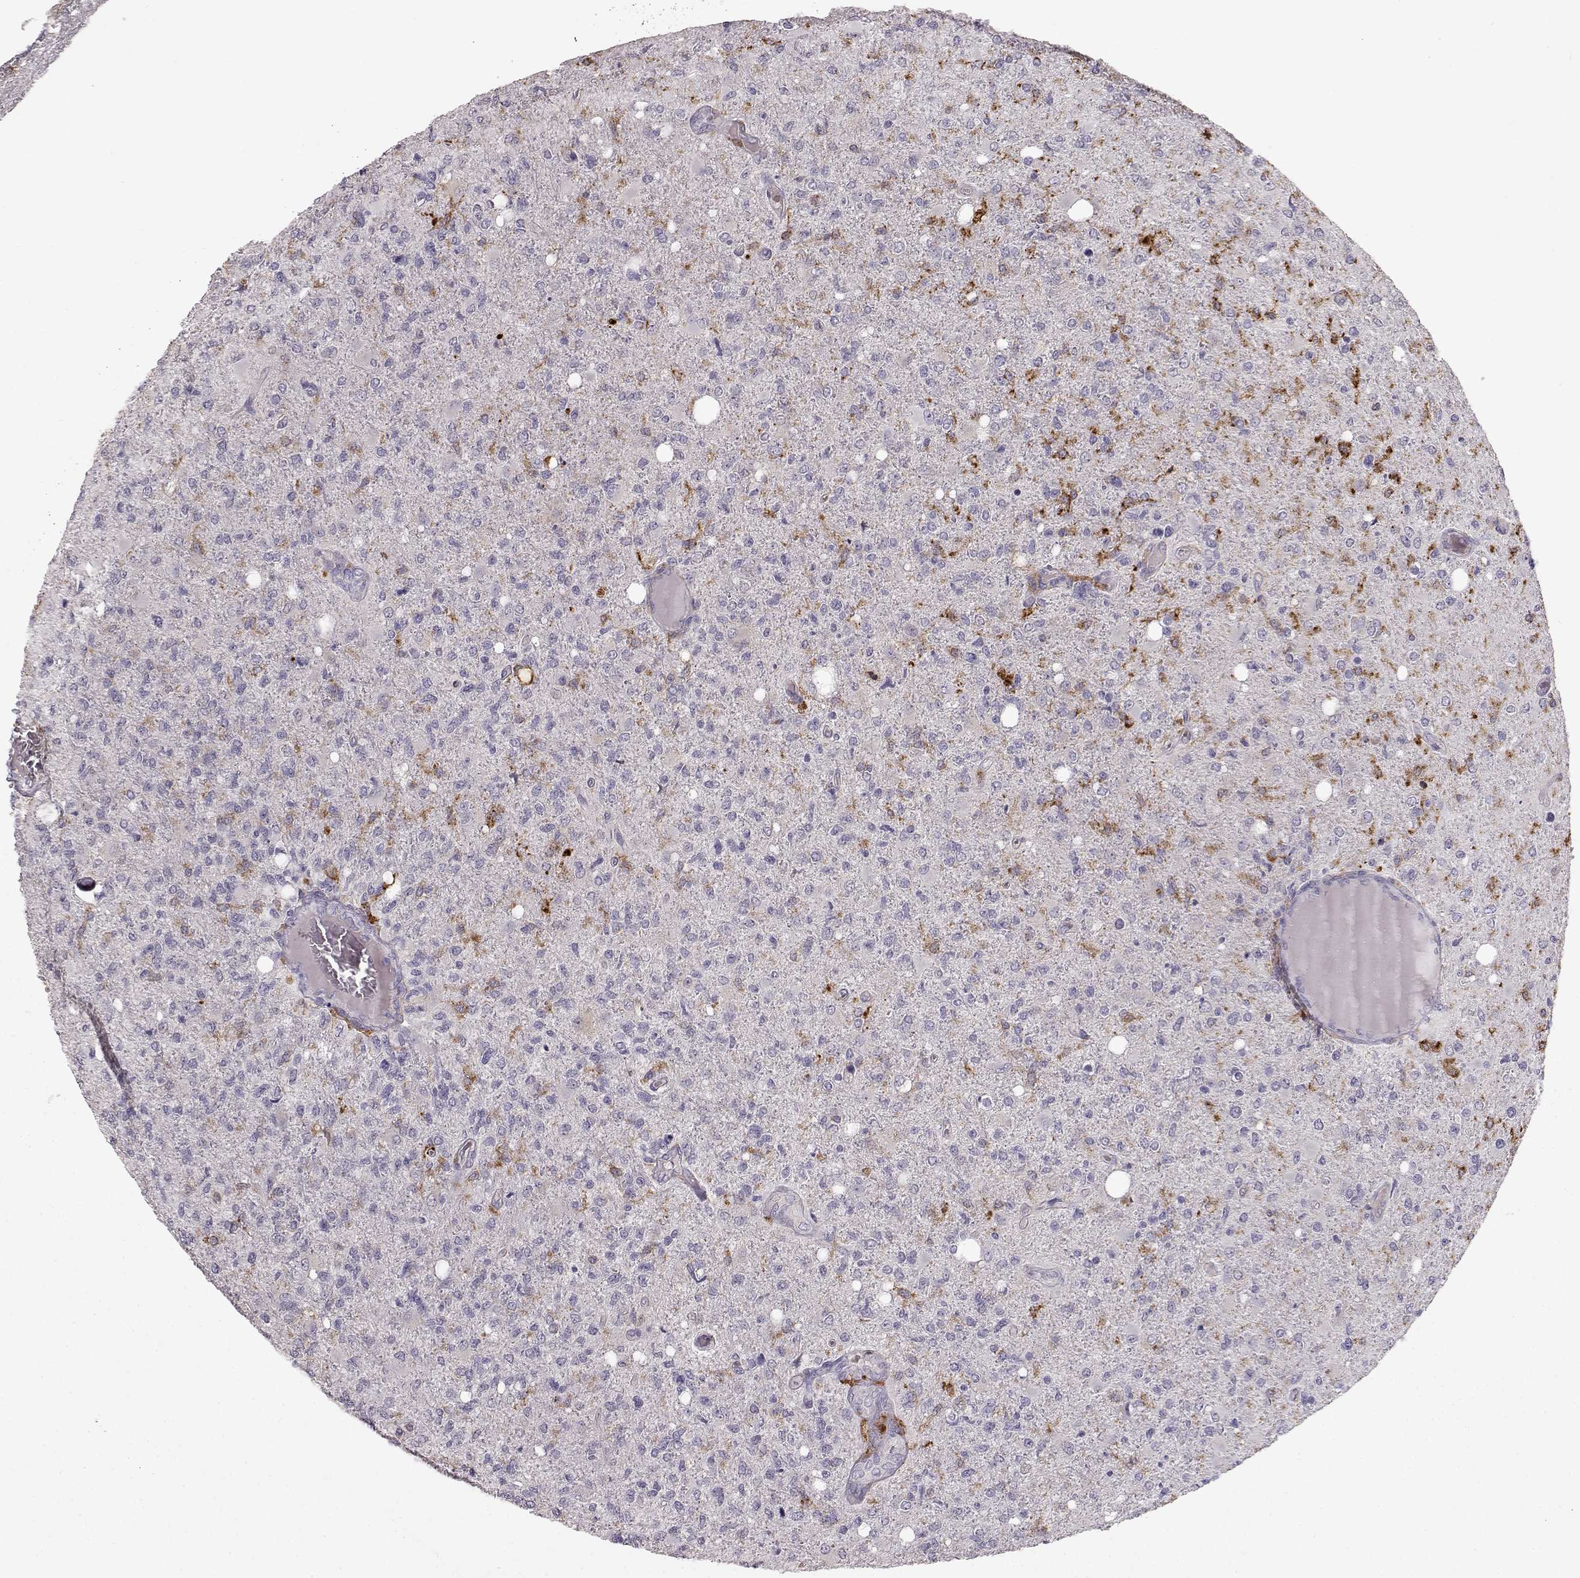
{"staining": {"intensity": "weak", "quantity": "<25%", "location": "cytoplasmic/membranous"}, "tissue": "glioma", "cell_type": "Tumor cells", "image_type": "cancer", "snomed": [{"axis": "morphology", "description": "Glioma, malignant, High grade"}, {"axis": "topography", "description": "Cerebral cortex"}], "caption": "Image shows no protein staining in tumor cells of glioma tissue.", "gene": "CCNF", "patient": {"sex": "male", "age": 70}}